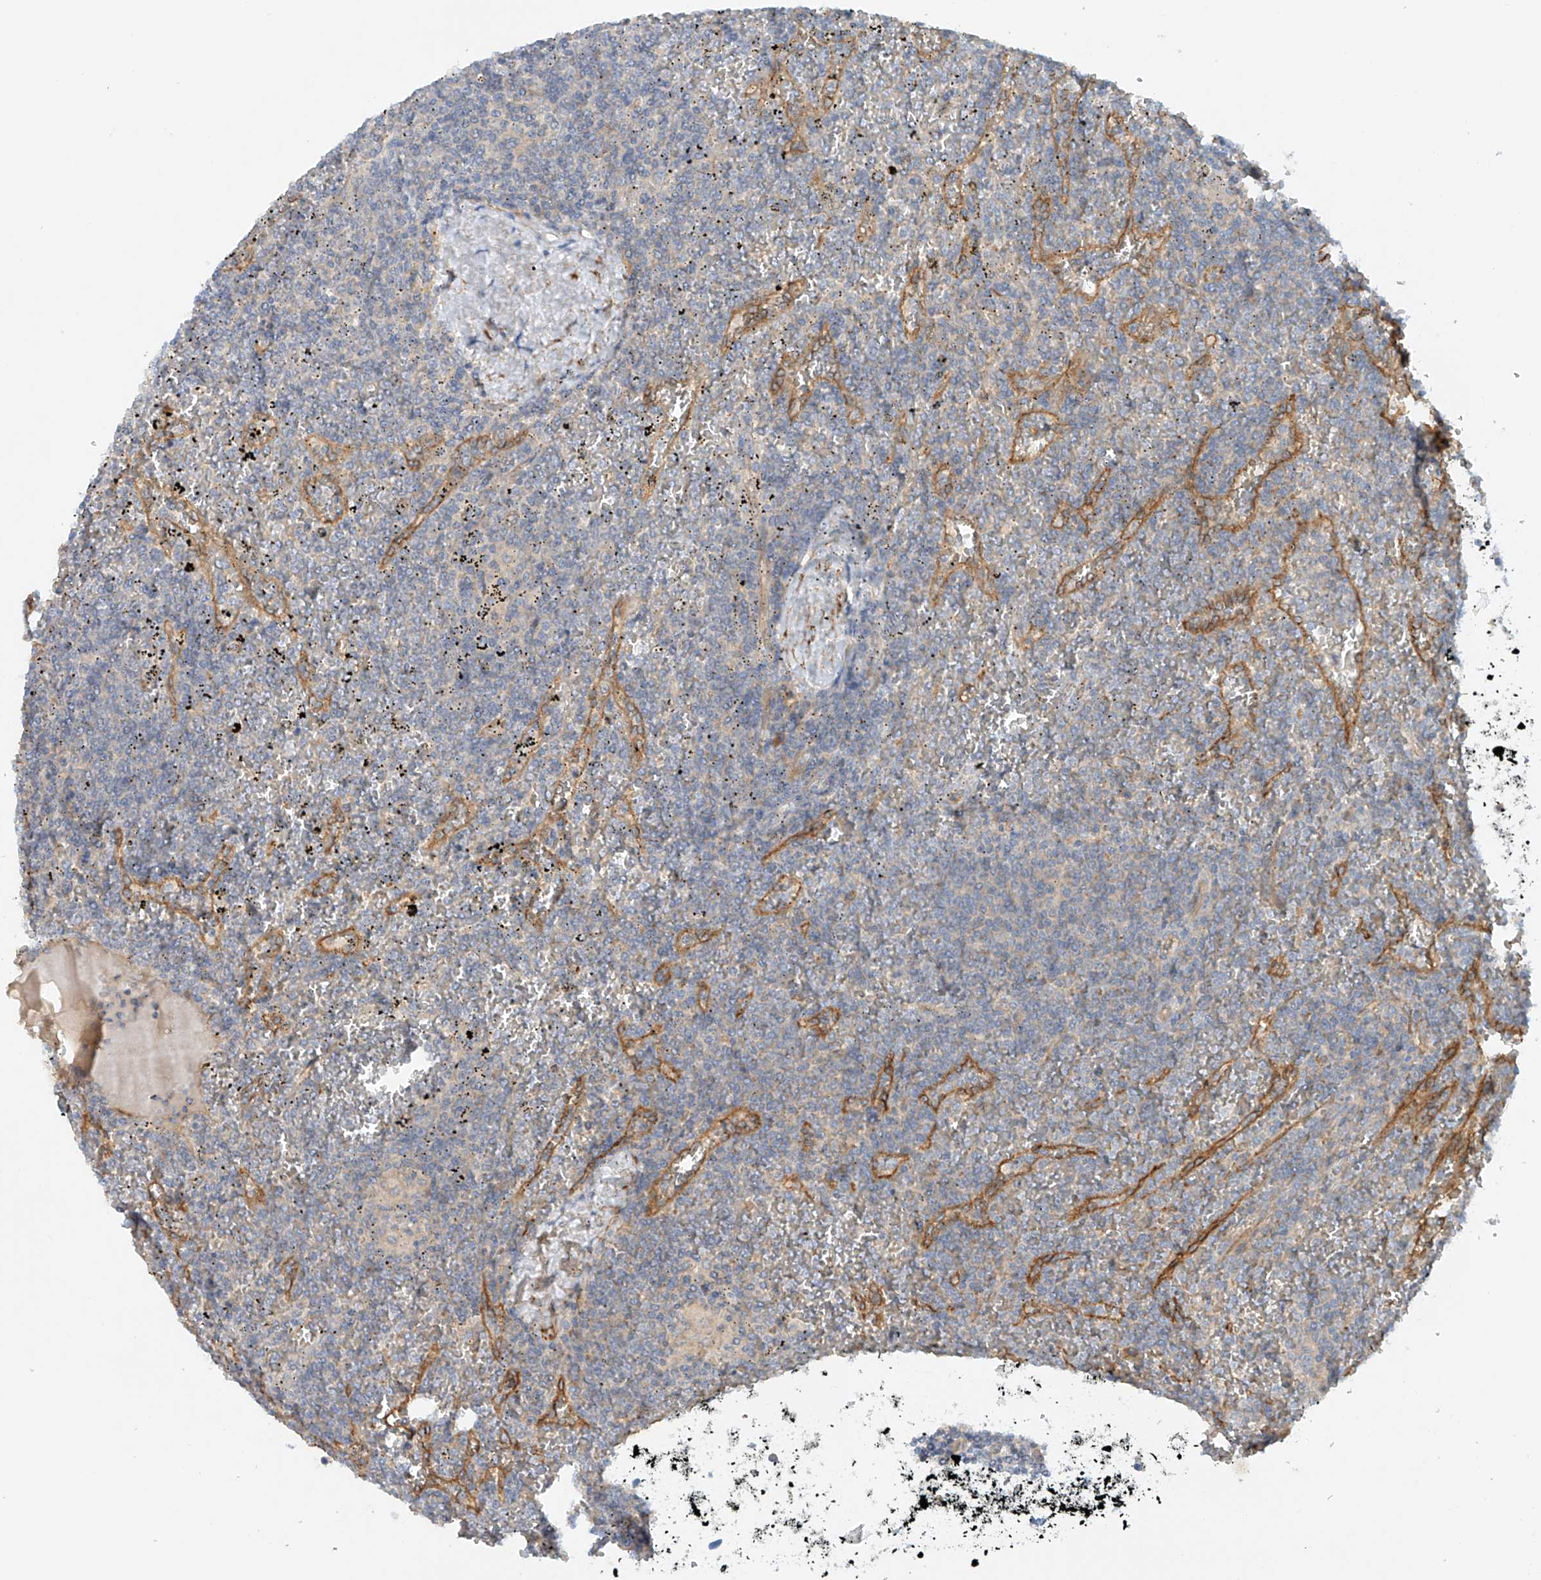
{"staining": {"intensity": "negative", "quantity": "none", "location": "none"}, "tissue": "lymphoma", "cell_type": "Tumor cells", "image_type": "cancer", "snomed": [{"axis": "morphology", "description": "Malignant lymphoma, non-Hodgkin's type, Low grade"}, {"axis": "topography", "description": "Spleen"}], "caption": "DAB immunohistochemical staining of human low-grade malignant lymphoma, non-Hodgkin's type exhibits no significant expression in tumor cells.", "gene": "LYRM9", "patient": {"sex": "female", "age": 19}}